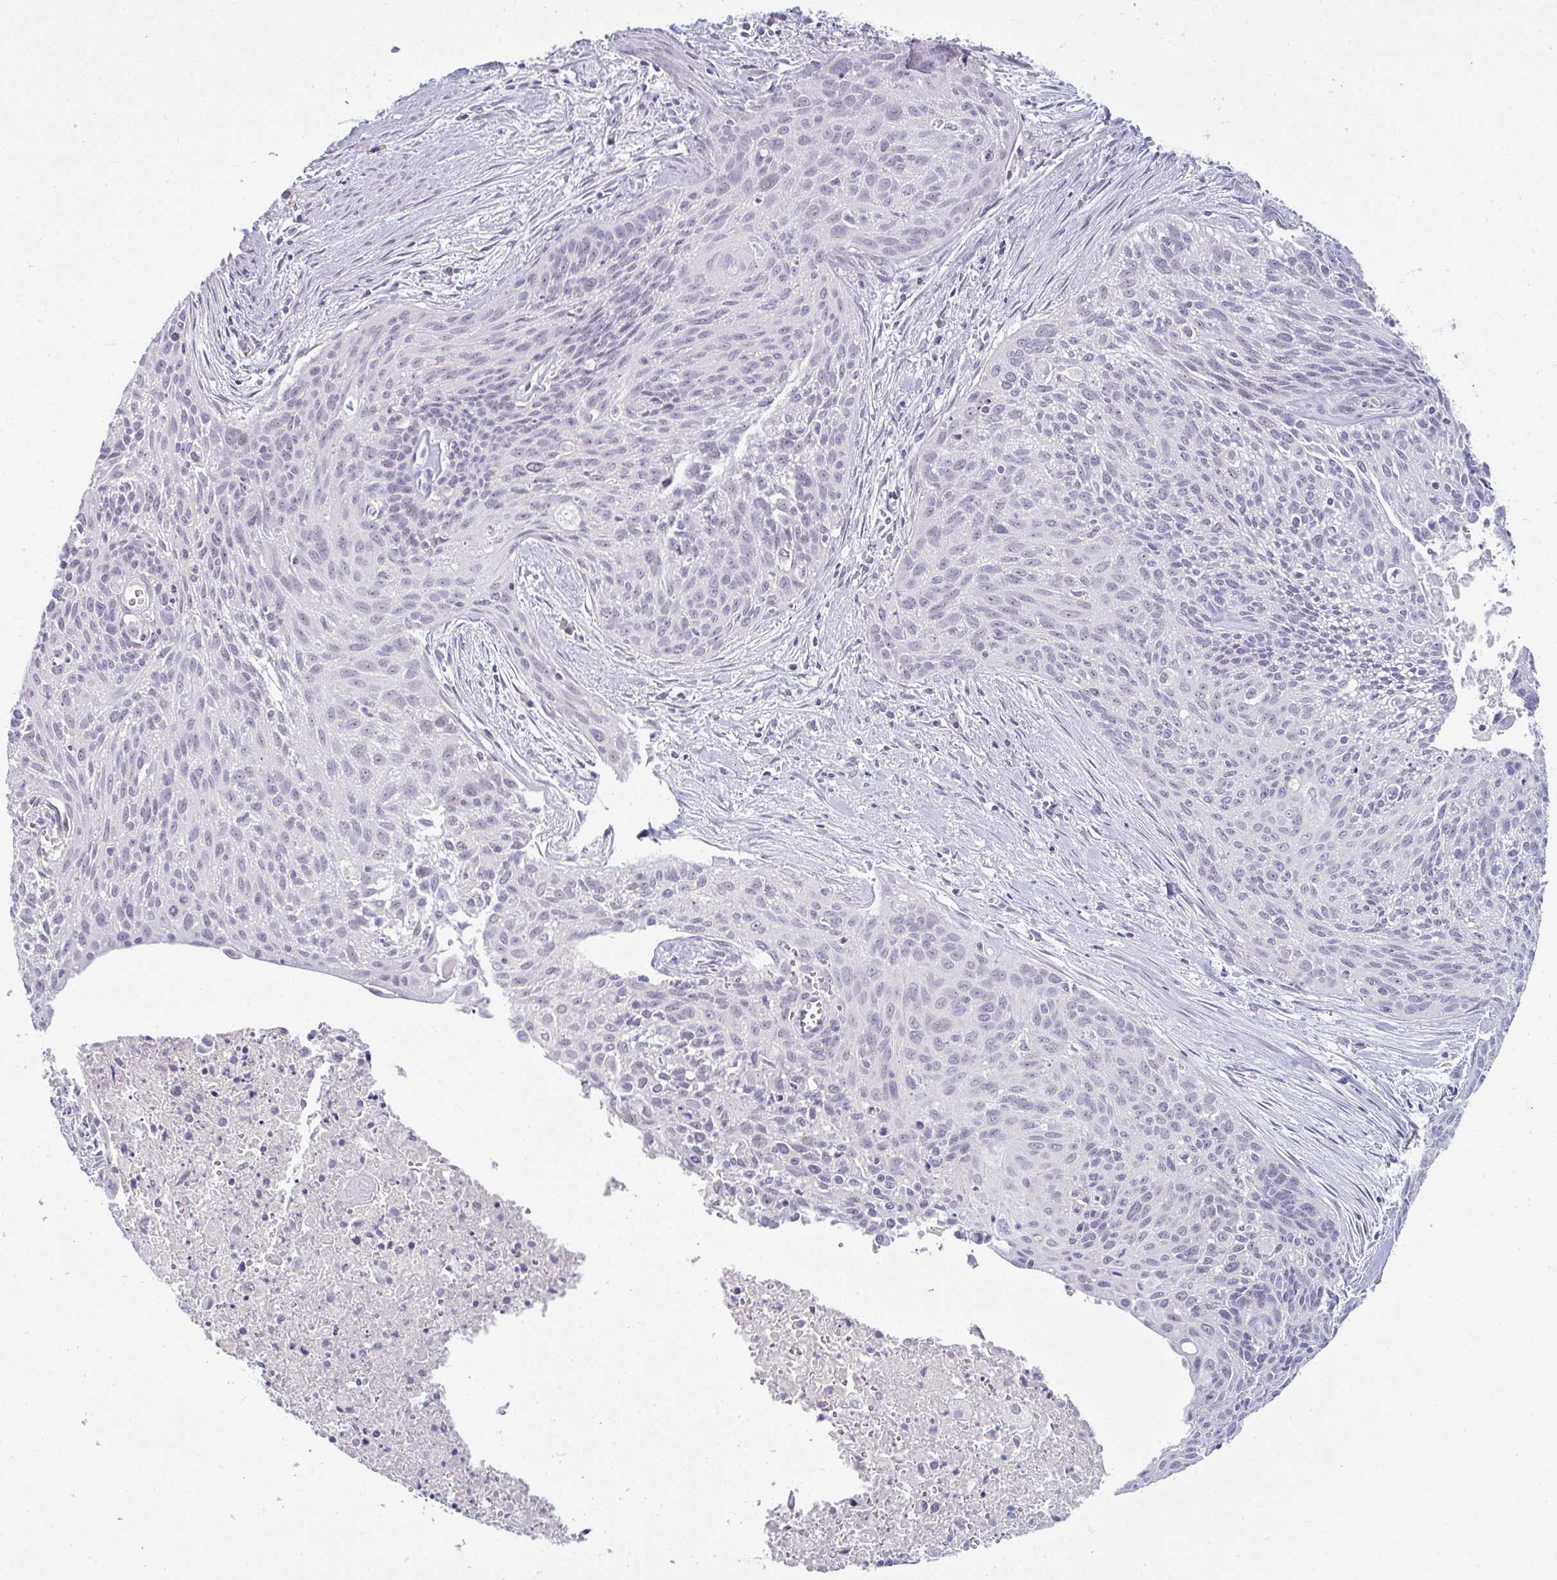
{"staining": {"intensity": "negative", "quantity": "none", "location": "none"}, "tissue": "cervical cancer", "cell_type": "Tumor cells", "image_type": "cancer", "snomed": [{"axis": "morphology", "description": "Squamous cell carcinoma, NOS"}, {"axis": "topography", "description": "Cervix"}], "caption": "Micrograph shows no protein staining in tumor cells of squamous cell carcinoma (cervical) tissue. (DAB (3,3'-diaminobenzidine) immunohistochemistry (IHC) with hematoxylin counter stain).", "gene": "PPFIA4", "patient": {"sex": "female", "age": 55}}